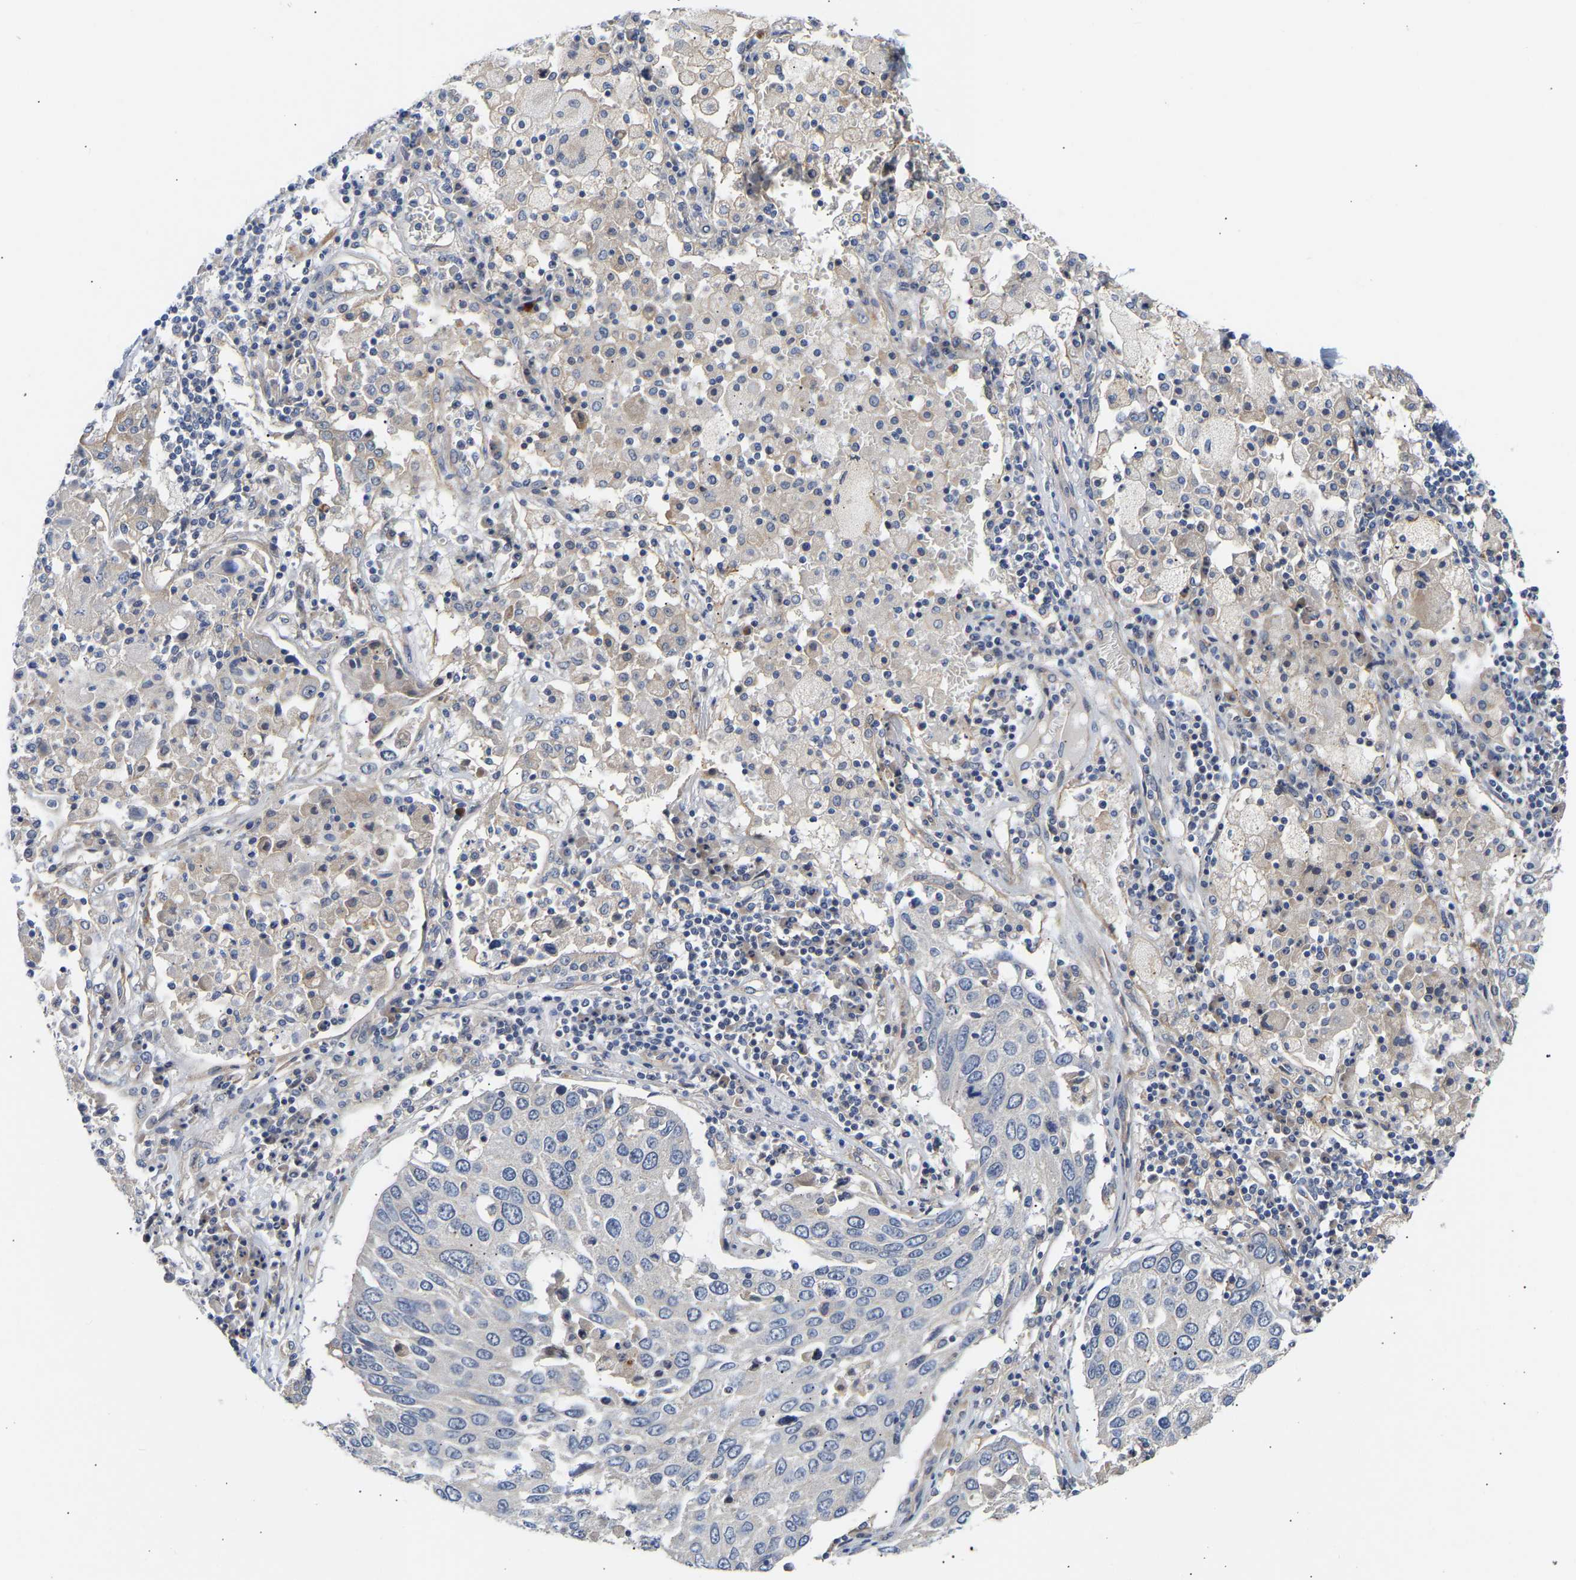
{"staining": {"intensity": "negative", "quantity": "none", "location": "none"}, "tissue": "lung cancer", "cell_type": "Tumor cells", "image_type": "cancer", "snomed": [{"axis": "morphology", "description": "Squamous cell carcinoma, NOS"}, {"axis": "topography", "description": "Lung"}], "caption": "Squamous cell carcinoma (lung) was stained to show a protein in brown. There is no significant expression in tumor cells.", "gene": "KASH5", "patient": {"sex": "male", "age": 65}}